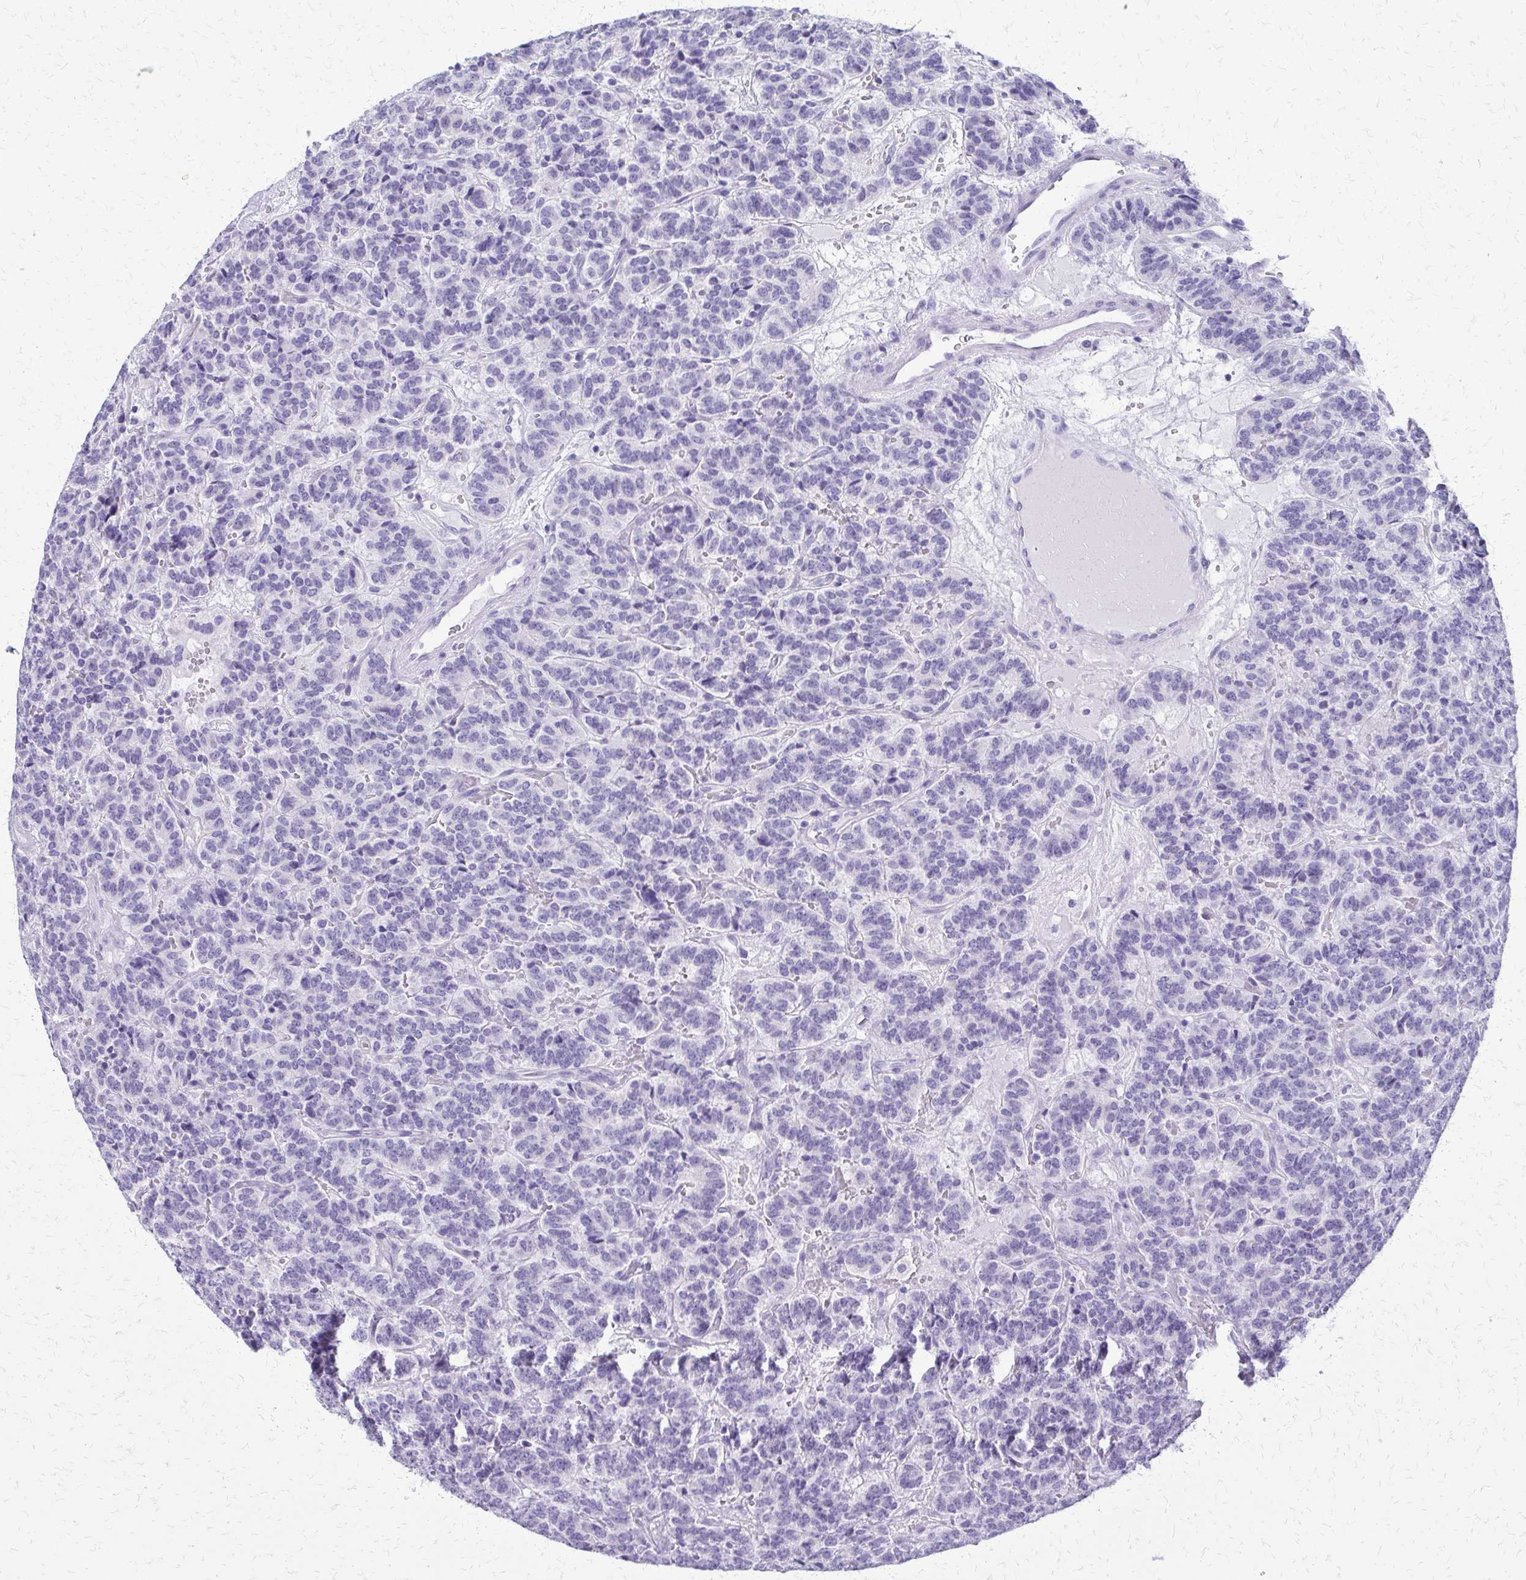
{"staining": {"intensity": "negative", "quantity": "none", "location": "none"}, "tissue": "carcinoid", "cell_type": "Tumor cells", "image_type": "cancer", "snomed": [{"axis": "morphology", "description": "Carcinoid, malignant, NOS"}, {"axis": "topography", "description": "Pancreas"}], "caption": "Immunohistochemical staining of human carcinoid displays no significant staining in tumor cells.", "gene": "FAM162B", "patient": {"sex": "male", "age": 36}}